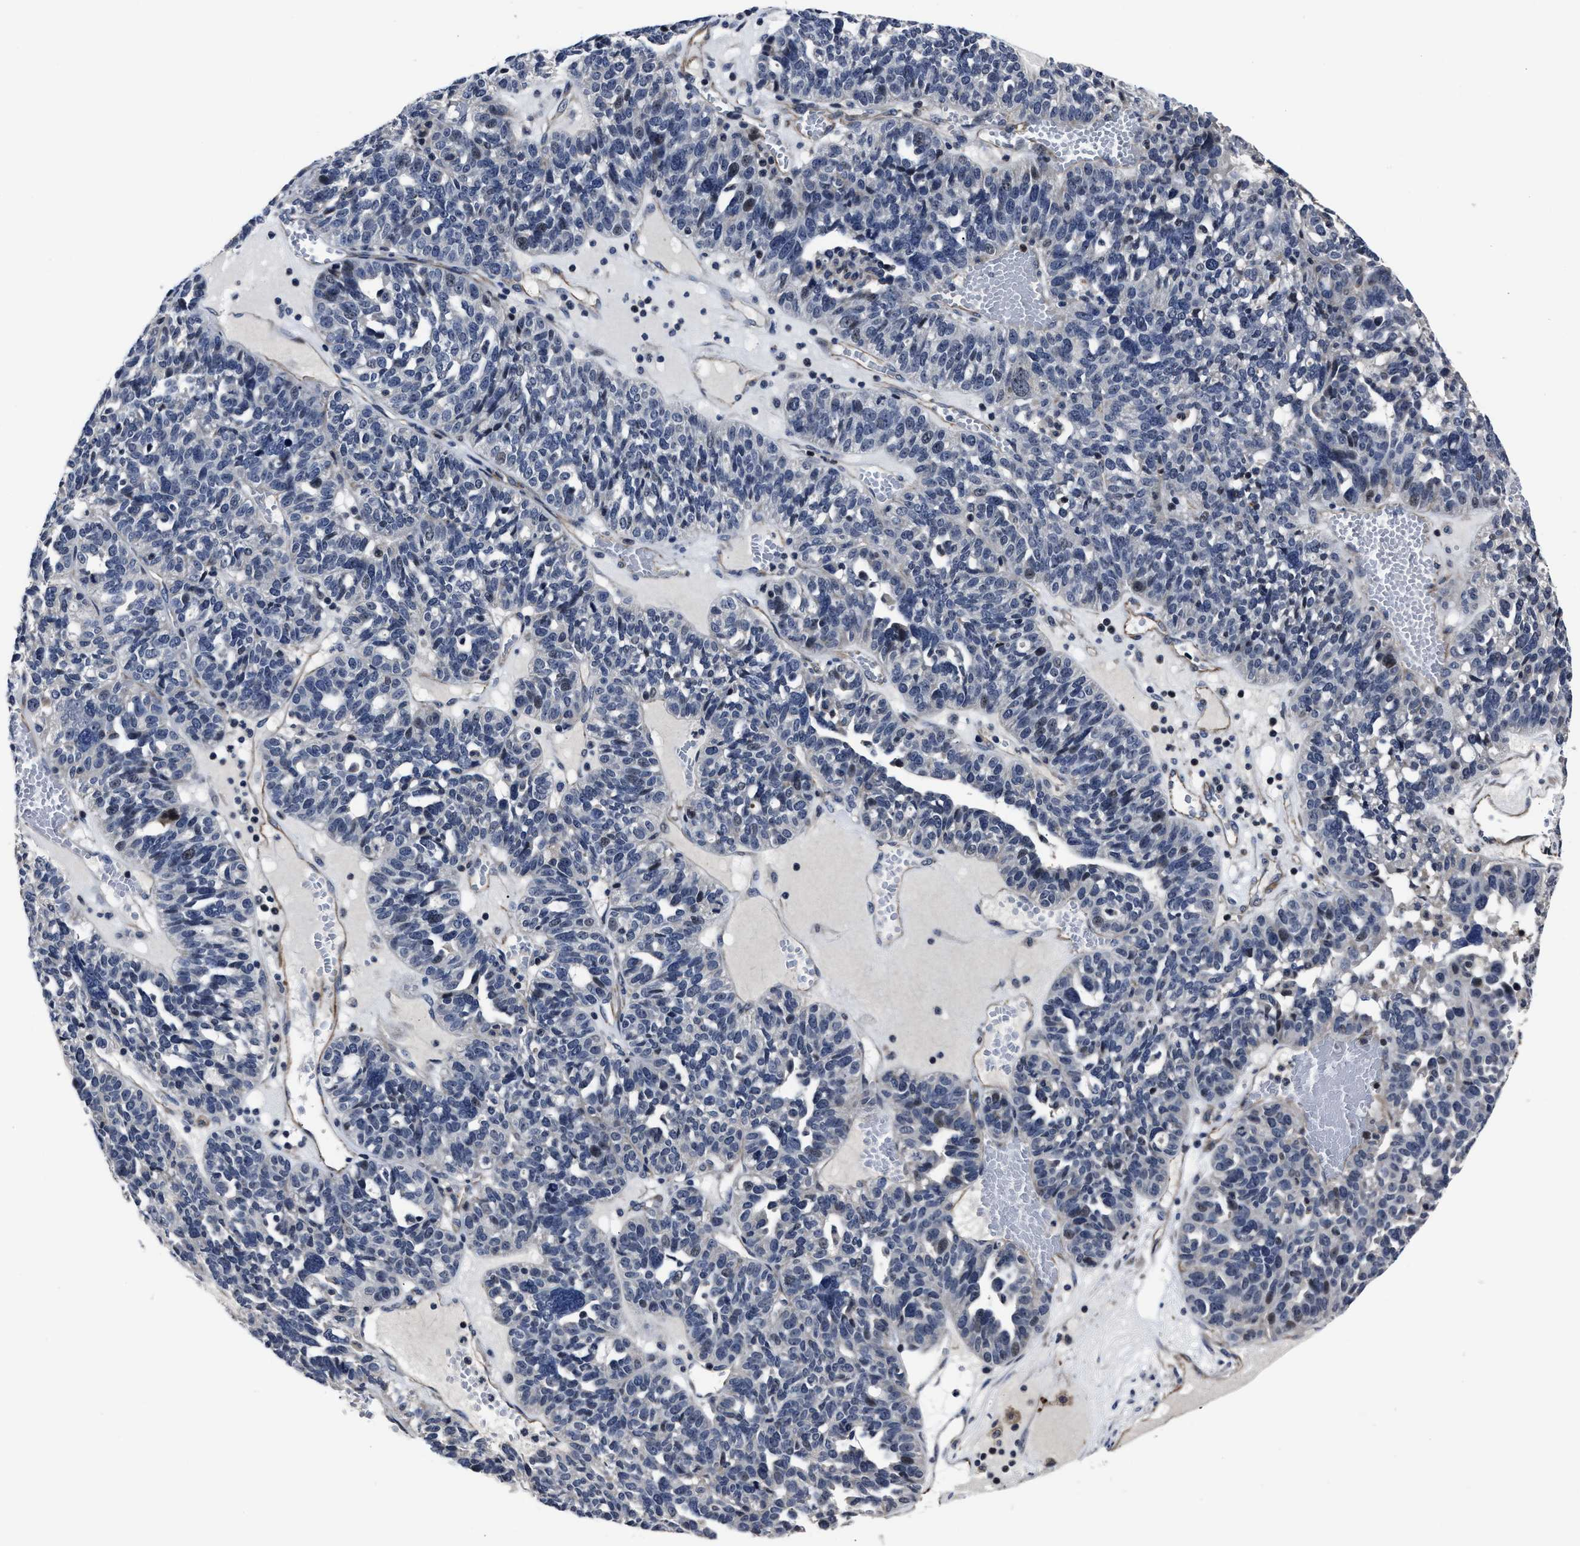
{"staining": {"intensity": "negative", "quantity": "none", "location": "none"}, "tissue": "ovarian cancer", "cell_type": "Tumor cells", "image_type": "cancer", "snomed": [{"axis": "morphology", "description": "Cystadenocarcinoma, serous, NOS"}, {"axis": "topography", "description": "Ovary"}], "caption": "This is an immunohistochemistry micrograph of ovarian cancer (serous cystadenocarcinoma). There is no positivity in tumor cells.", "gene": "RSBN1L", "patient": {"sex": "female", "age": 59}}